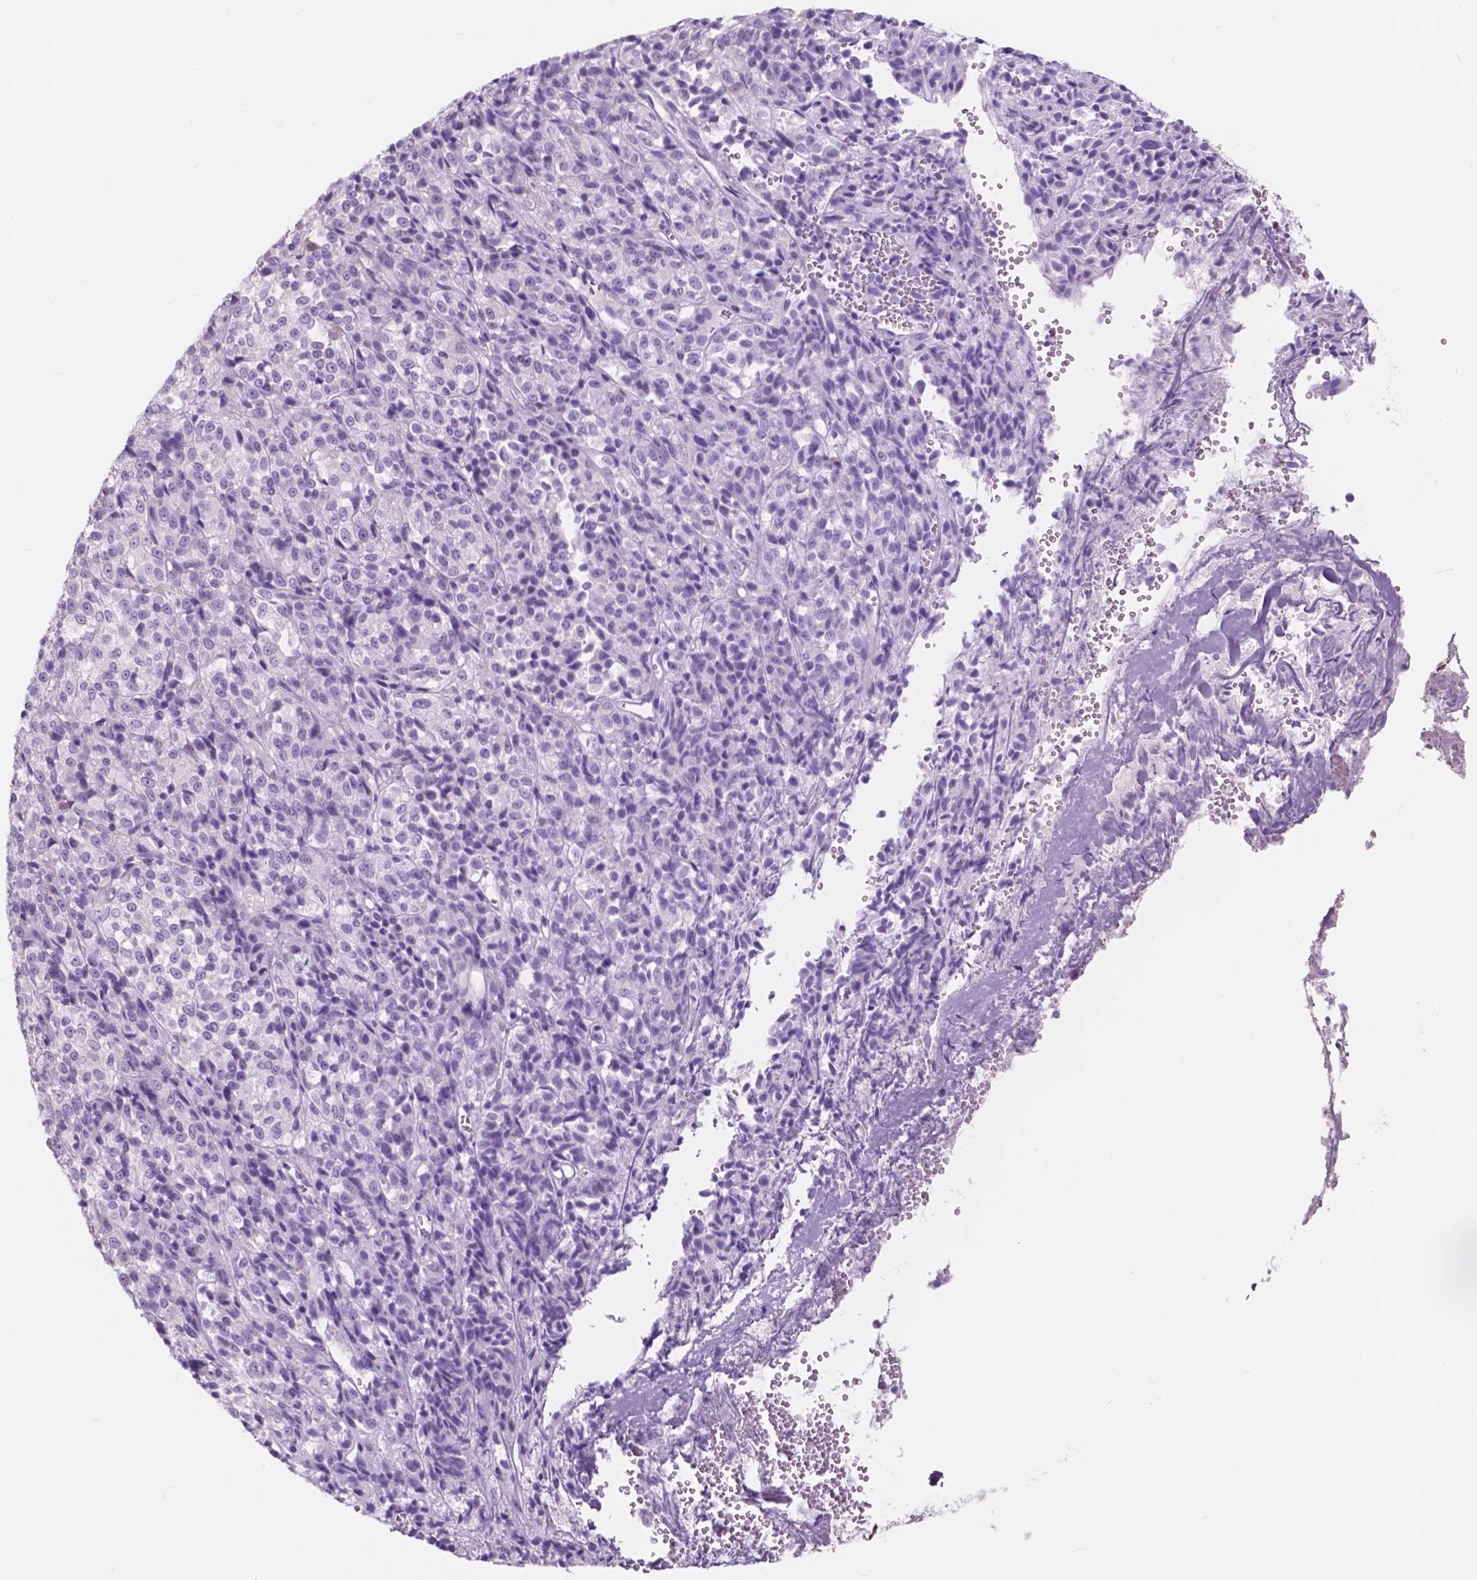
{"staining": {"intensity": "negative", "quantity": "none", "location": "none"}, "tissue": "melanoma", "cell_type": "Tumor cells", "image_type": "cancer", "snomed": [{"axis": "morphology", "description": "Malignant melanoma, Metastatic site"}, {"axis": "topography", "description": "Brain"}], "caption": "An image of melanoma stained for a protein reveals no brown staining in tumor cells.", "gene": "FXYD2", "patient": {"sex": "female", "age": 56}}